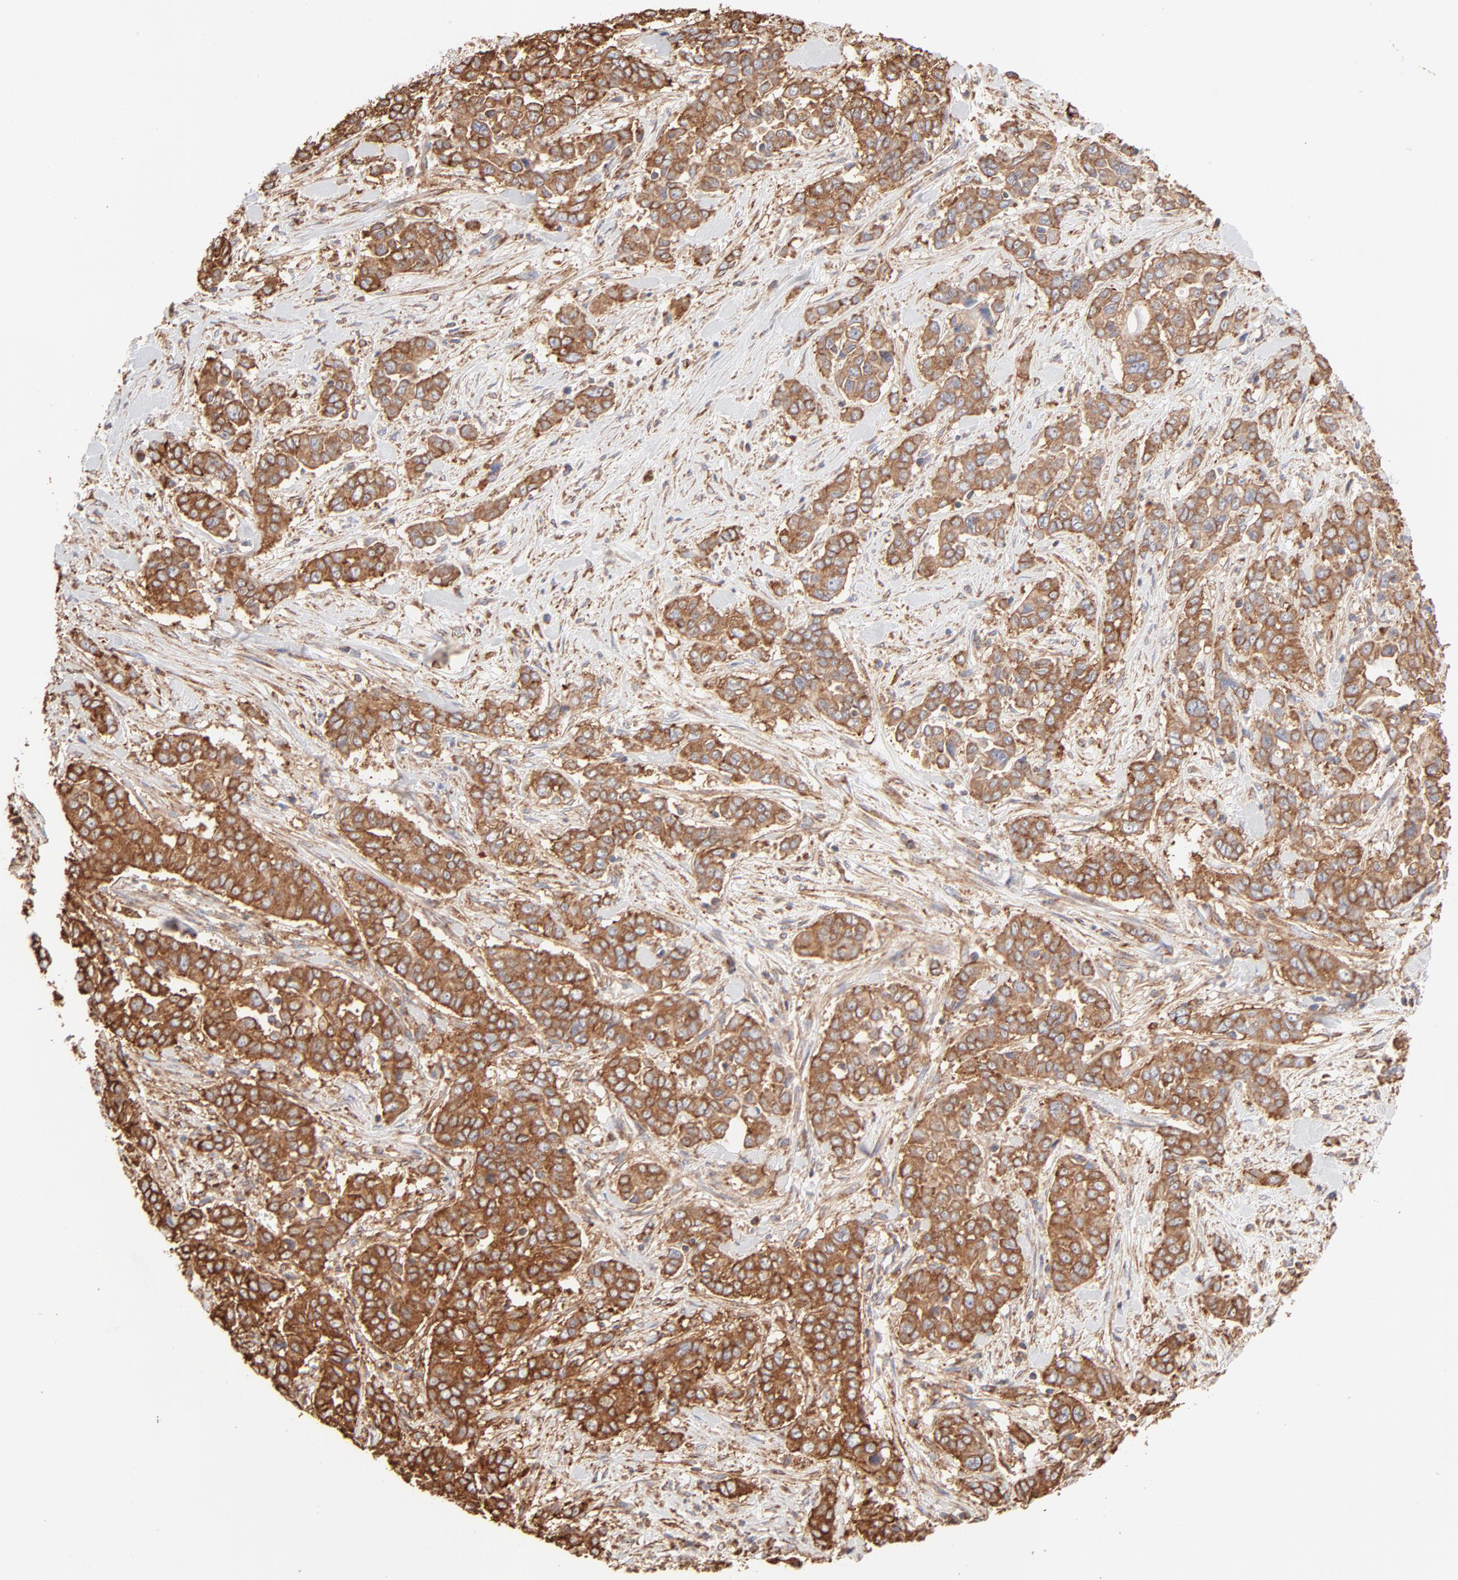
{"staining": {"intensity": "strong", "quantity": ">75%", "location": "cytoplasmic/membranous"}, "tissue": "pancreatic cancer", "cell_type": "Tumor cells", "image_type": "cancer", "snomed": [{"axis": "morphology", "description": "Adenocarcinoma, NOS"}, {"axis": "topography", "description": "Pancreas"}], "caption": "A micrograph of human pancreatic adenocarcinoma stained for a protein shows strong cytoplasmic/membranous brown staining in tumor cells. (DAB (3,3'-diaminobenzidine) IHC, brown staining for protein, blue staining for nuclei).", "gene": "CLTB", "patient": {"sex": "female", "age": 52}}